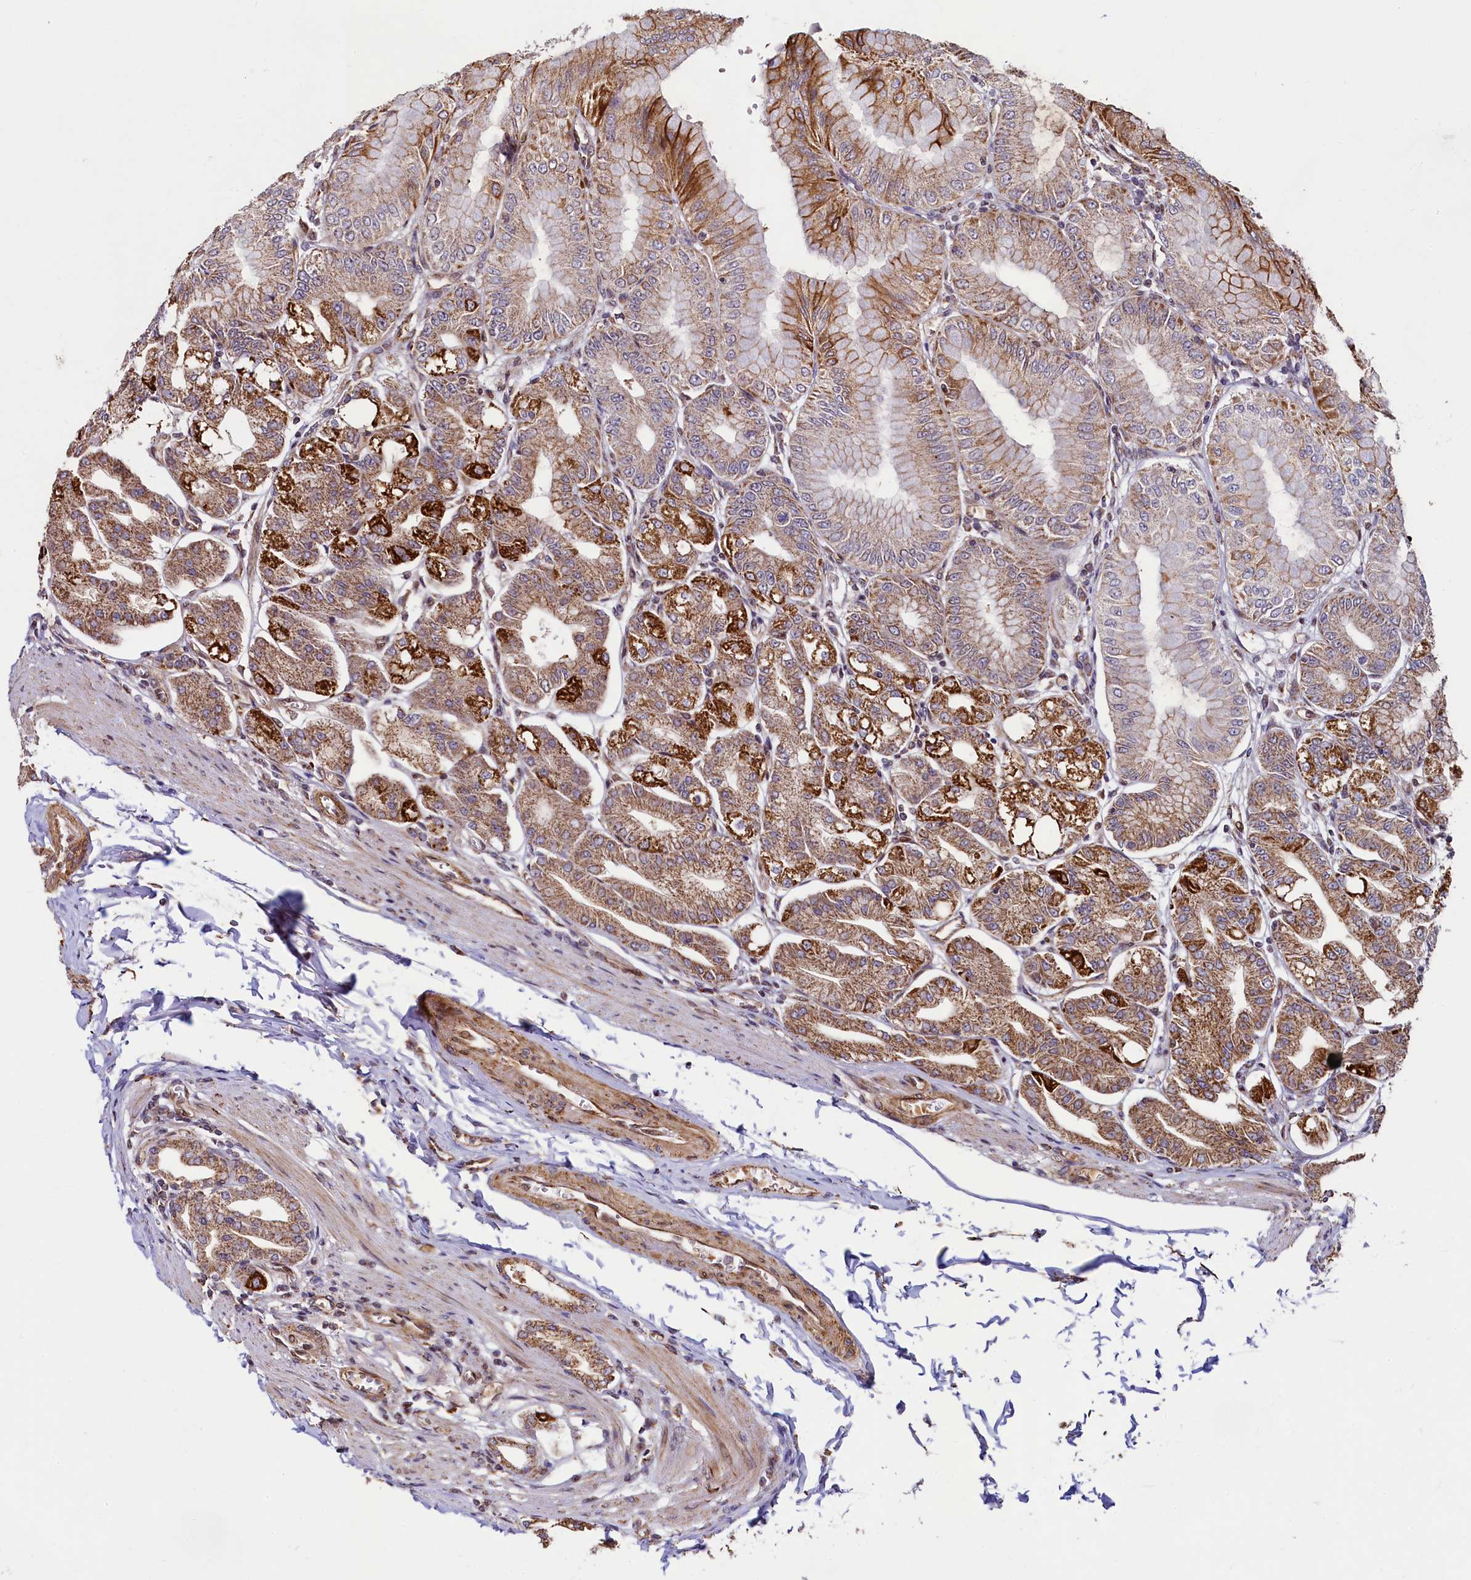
{"staining": {"intensity": "strong", "quantity": "25%-75%", "location": "cytoplasmic/membranous"}, "tissue": "stomach", "cell_type": "Glandular cells", "image_type": "normal", "snomed": [{"axis": "morphology", "description": "Normal tissue, NOS"}, {"axis": "topography", "description": "Stomach, lower"}], "caption": "IHC (DAB (3,3'-diaminobenzidine)) staining of normal stomach reveals strong cytoplasmic/membranous protein expression in about 25%-75% of glandular cells.", "gene": "ZNF577", "patient": {"sex": "male", "age": 71}}